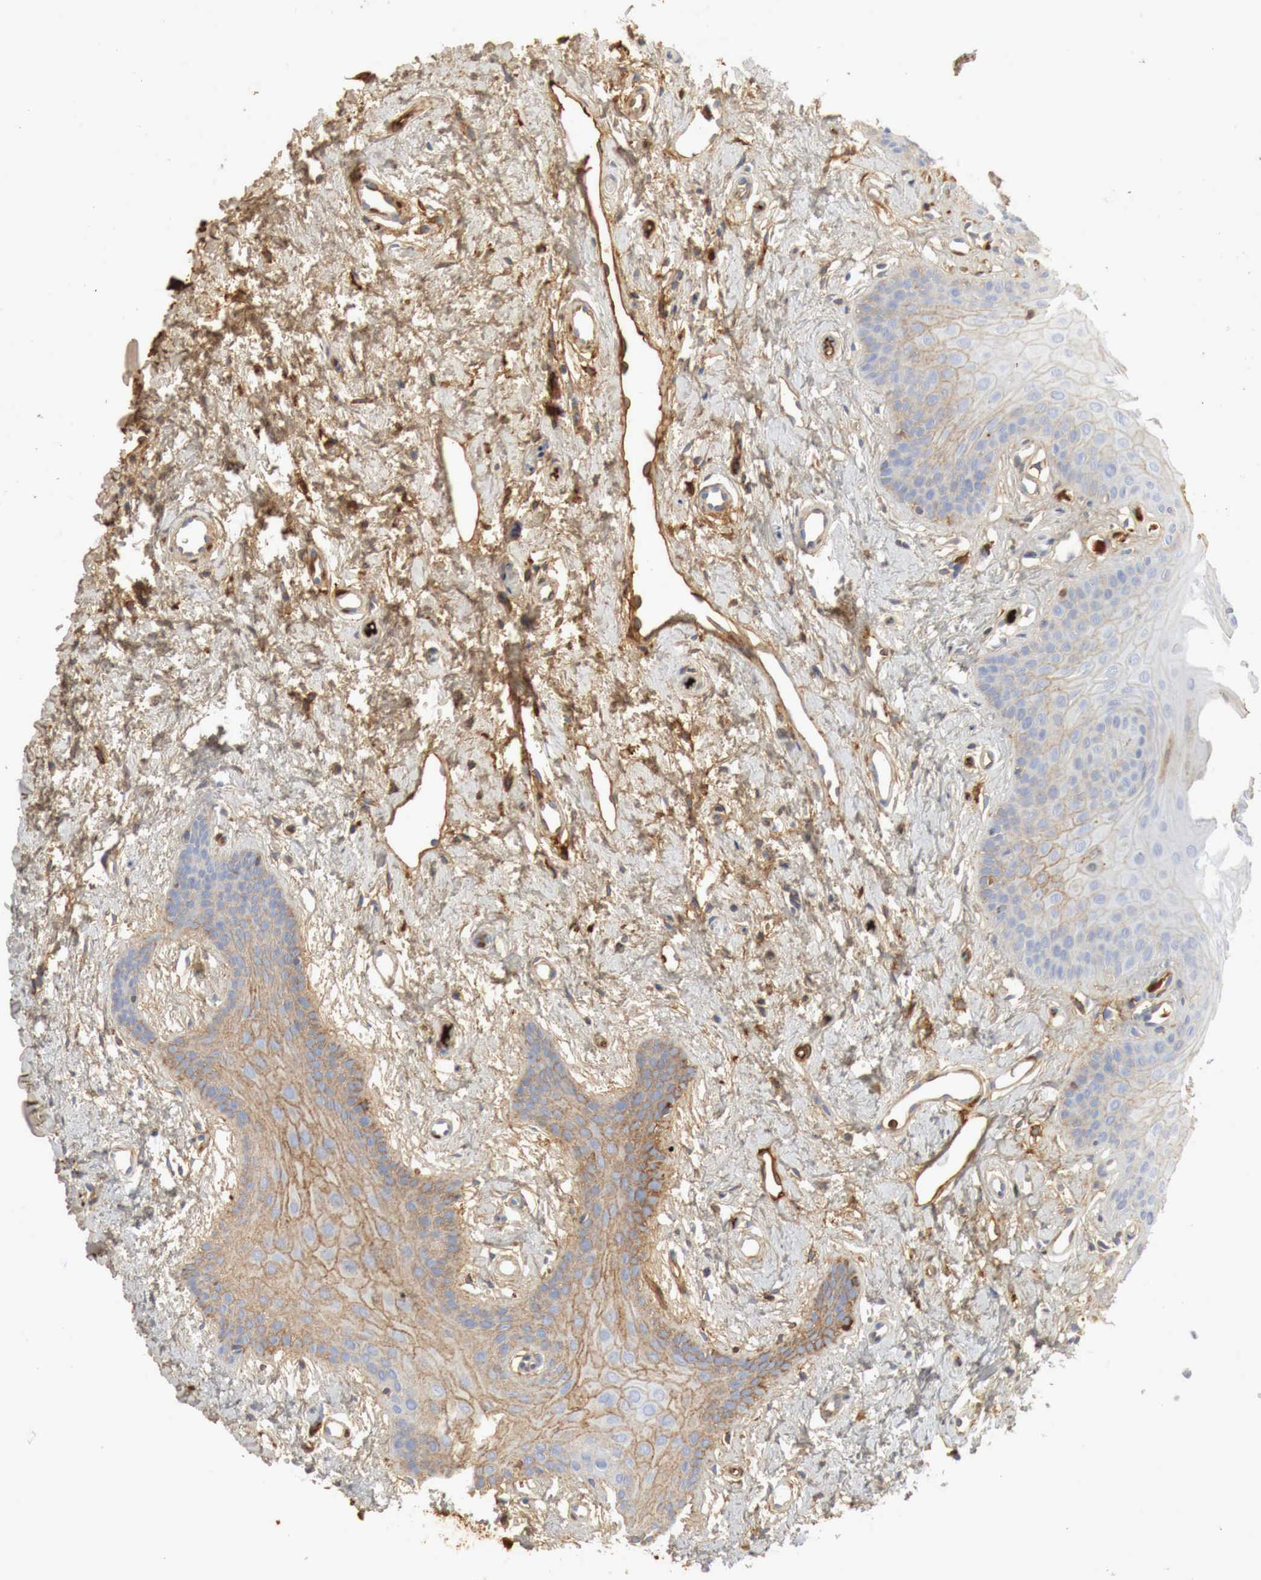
{"staining": {"intensity": "moderate", "quantity": "25%-75%", "location": "cytoplasmic/membranous"}, "tissue": "oral mucosa", "cell_type": "Squamous epithelial cells", "image_type": "normal", "snomed": [{"axis": "morphology", "description": "Normal tissue, NOS"}, {"axis": "topography", "description": "Oral tissue"}], "caption": "Squamous epithelial cells demonstrate medium levels of moderate cytoplasmic/membranous expression in about 25%-75% of cells in unremarkable oral mucosa. (Stains: DAB in brown, nuclei in blue, Microscopy: brightfield microscopy at high magnification).", "gene": "IGLC3", "patient": {"sex": "male", "age": 14}}